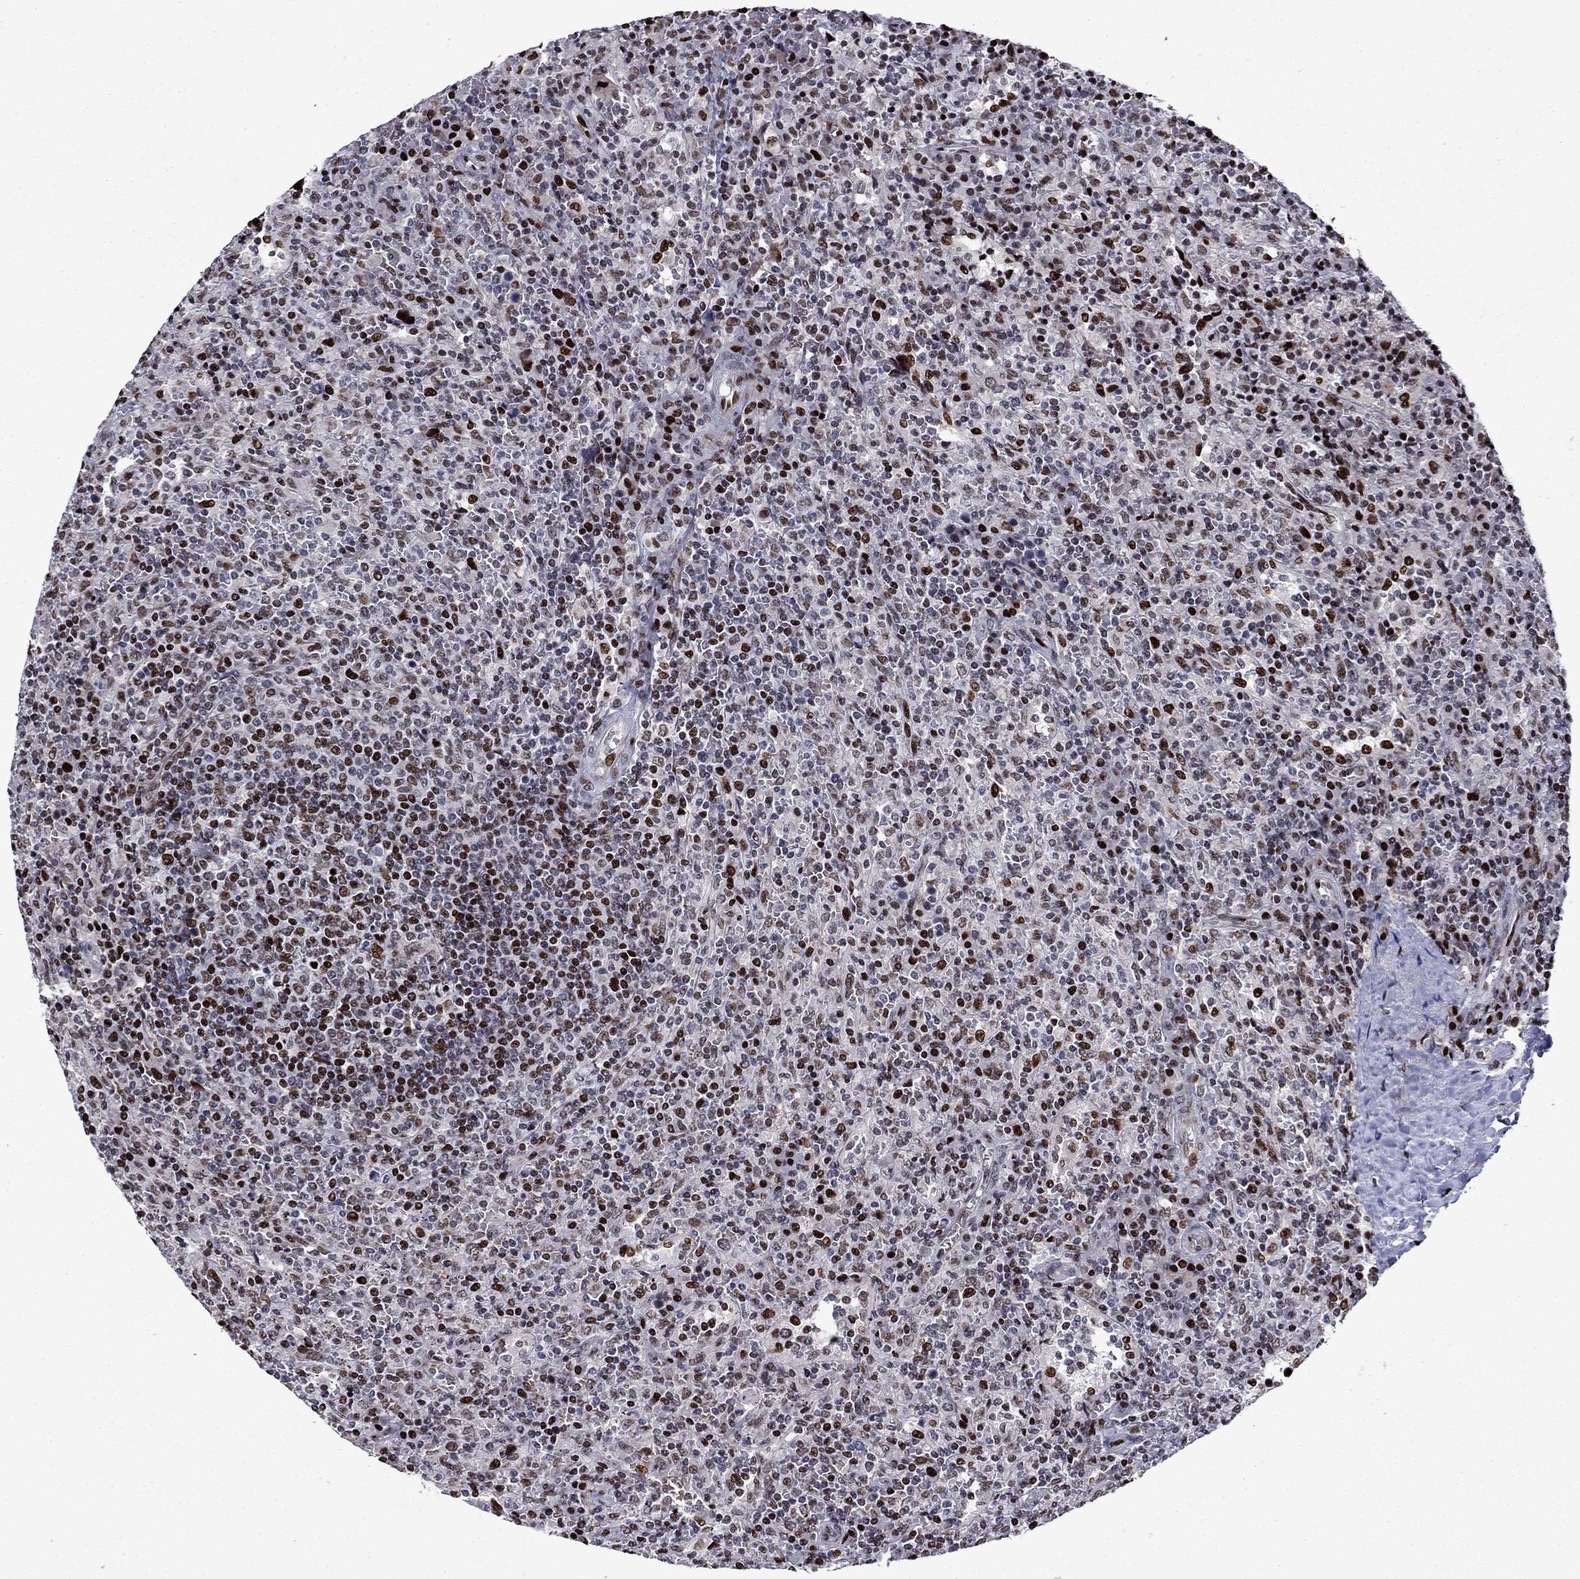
{"staining": {"intensity": "strong", "quantity": "25%-75%", "location": "nuclear"}, "tissue": "lymphoma", "cell_type": "Tumor cells", "image_type": "cancer", "snomed": [{"axis": "morphology", "description": "Malignant lymphoma, non-Hodgkin's type, Low grade"}, {"axis": "topography", "description": "Spleen"}], "caption": "Immunohistochemistry histopathology image of neoplastic tissue: human lymphoma stained using immunohistochemistry exhibits high levels of strong protein expression localized specifically in the nuclear of tumor cells, appearing as a nuclear brown color.", "gene": "LIMK1", "patient": {"sex": "male", "age": 62}}